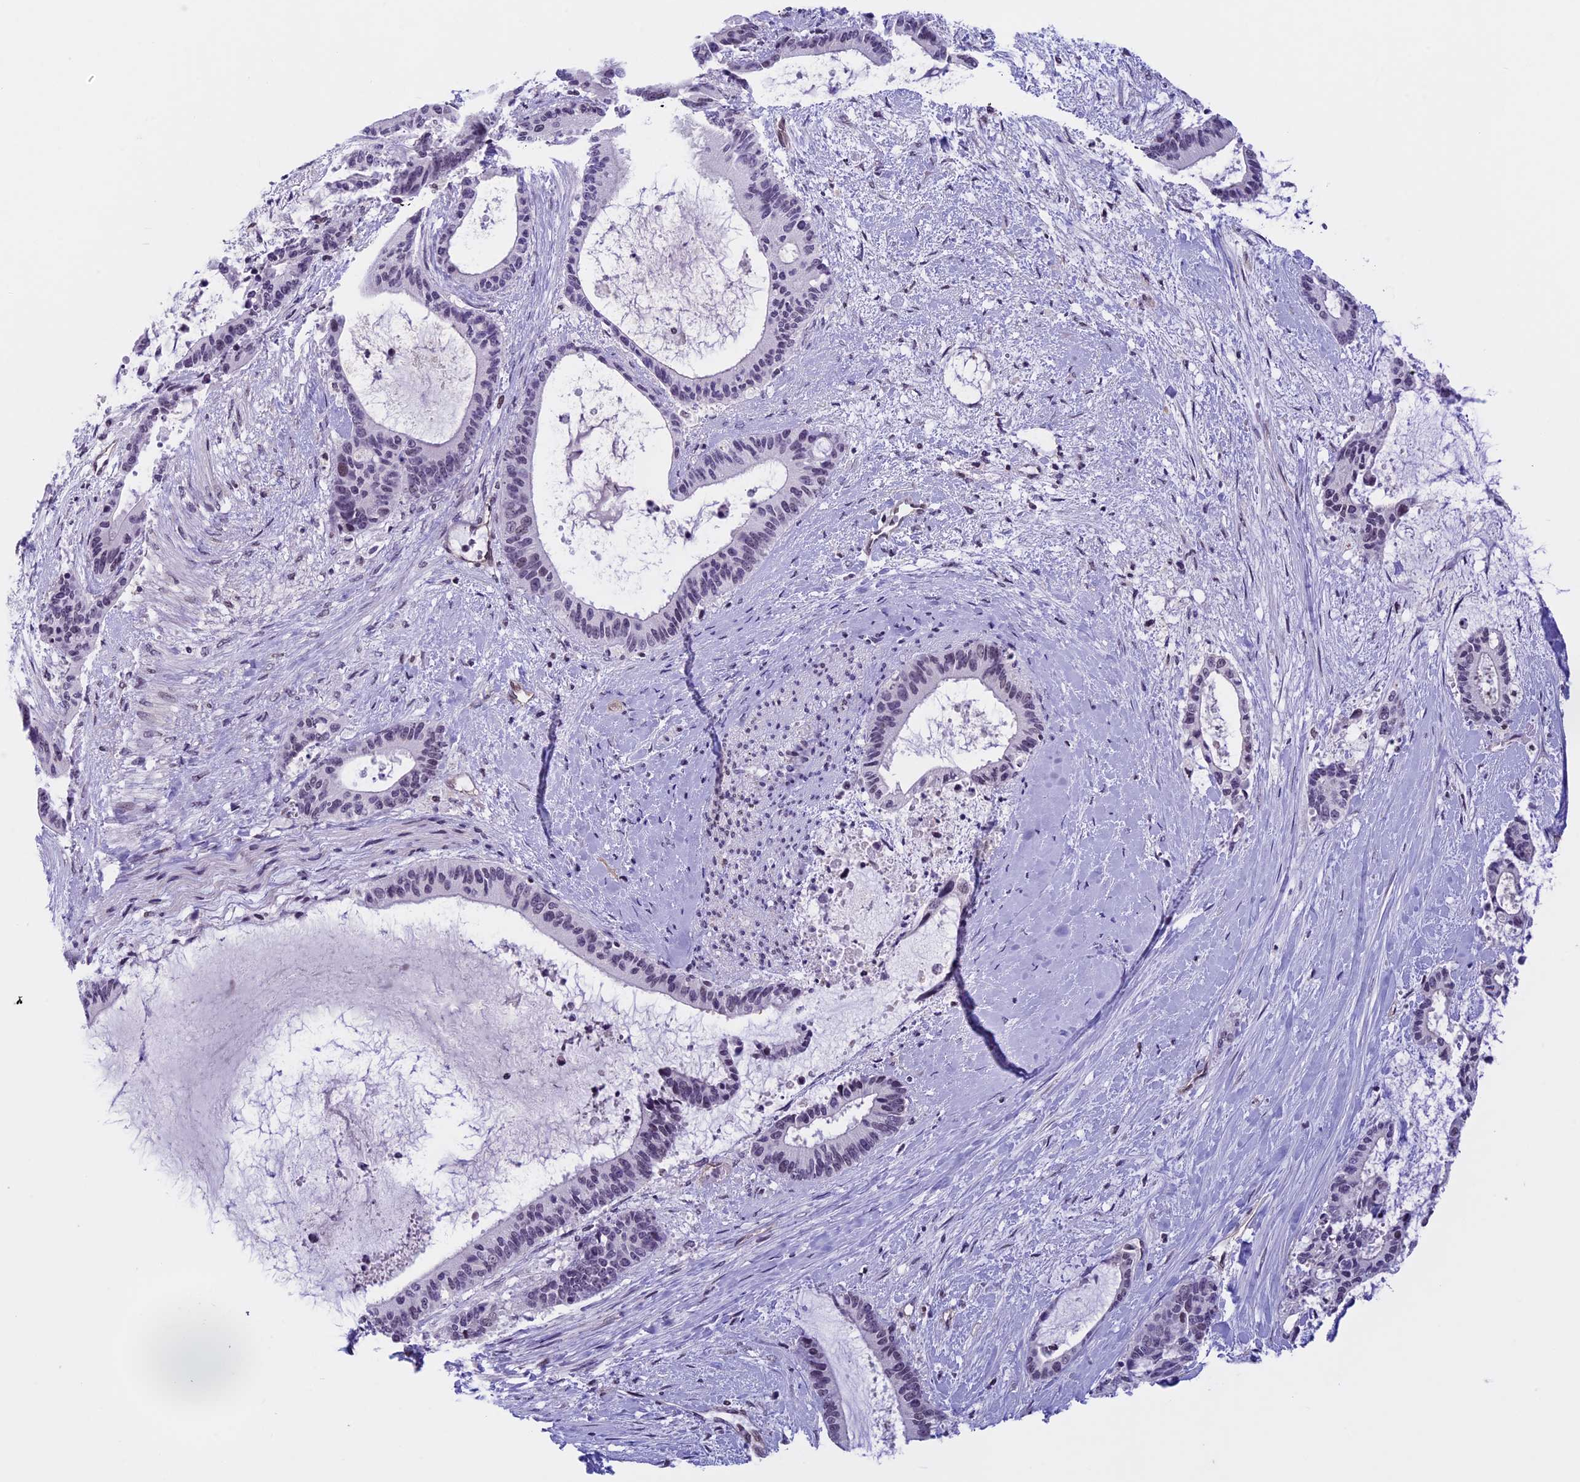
{"staining": {"intensity": "negative", "quantity": "none", "location": "none"}, "tissue": "liver cancer", "cell_type": "Tumor cells", "image_type": "cancer", "snomed": [{"axis": "morphology", "description": "Normal tissue, NOS"}, {"axis": "morphology", "description": "Cholangiocarcinoma"}, {"axis": "topography", "description": "Liver"}, {"axis": "topography", "description": "Peripheral nerve tissue"}], "caption": "The histopathology image reveals no staining of tumor cells in cholangiocarcinoma (liver).", "gene": "NIPBL", "patient": {"sex": "female", "age": 73}}